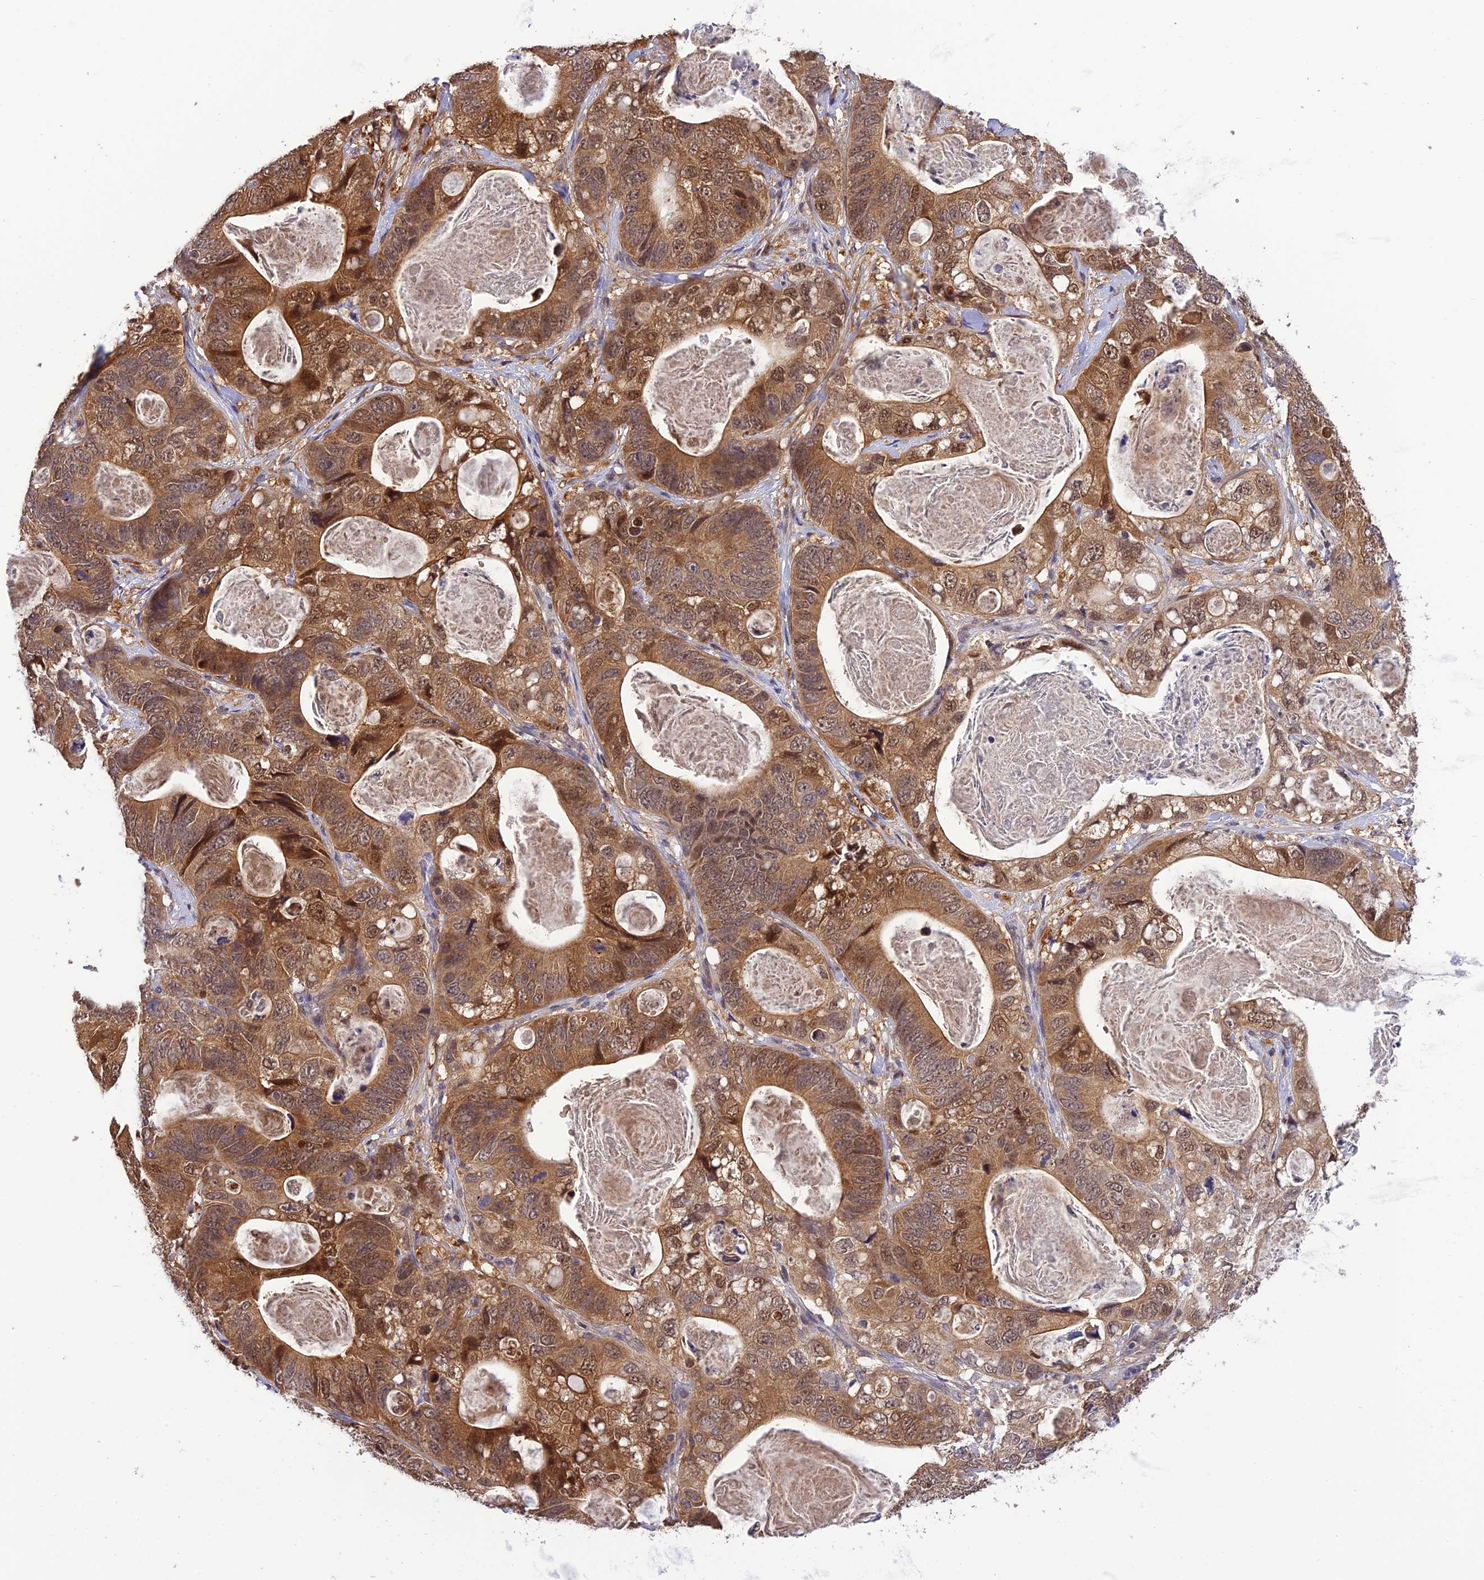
{"staining": {"intensity": "moderate", "quantity": ">75%", "location": "cytoplasmic/membranous,nuclear"}, "tissue": "stomach cancer", "cell_type": "Tumor cells", "image_type": "cancer", "snomed": [{"axis": "morphology", "description": "Normal tissue, NOS"}, {"axis": "morphology", "description": "Adenocarcinoma, NOS"}, {"axis": "topography", "description": "Stomach"}], "caption": "Human stomach cancer (adenocarcinoma) stained with a protein marker displays moderate staining in tumor cells.", "gene": "MNS1", "patient": {"sex": "female", "age": 89}}